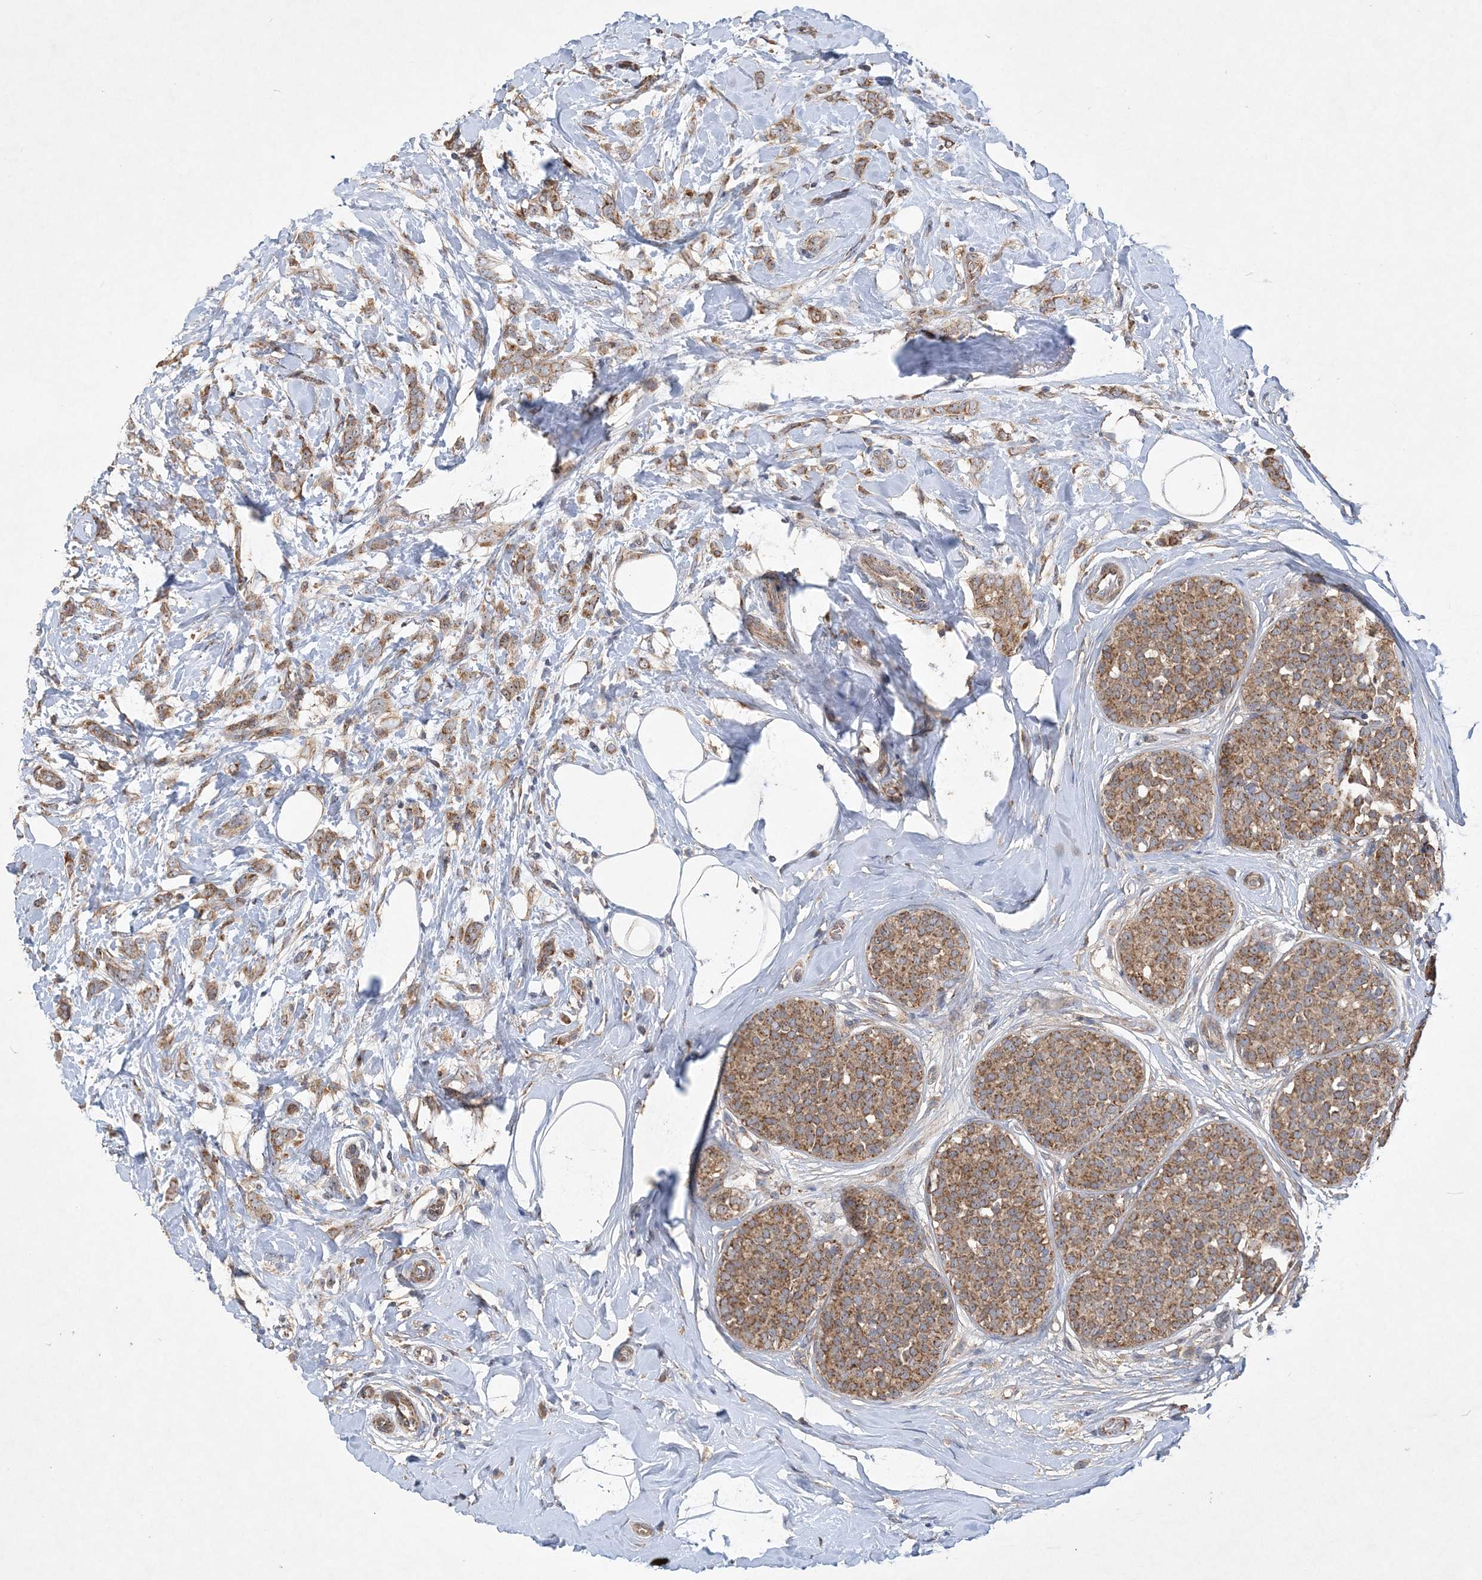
{"staining": {"intensity": "moderate", "quantity": ">75%", "location": "cytoplasmic/membranous"}, "tissue": "breast cancer", "cell_type": "Tumor cells", "image_type": "cancer", "snomed": [{"axis": "morphology", "description": "Lobular carcinoma, in situ"}, {"axis": "morphology", "description": "Lobular carcinoma"}, {"axis": "topography", "description": "Breast"}], "caption": "Tumor cells show medium levels of moderate cytoplasmic/membranous positivity in about >75% of cells in human breast cancer. Immunohistochemistry stains the protein in brown and the nuclei are stained blue.", "gene": "FEZ2", "patient": {"sex": "female", "age": 41}}